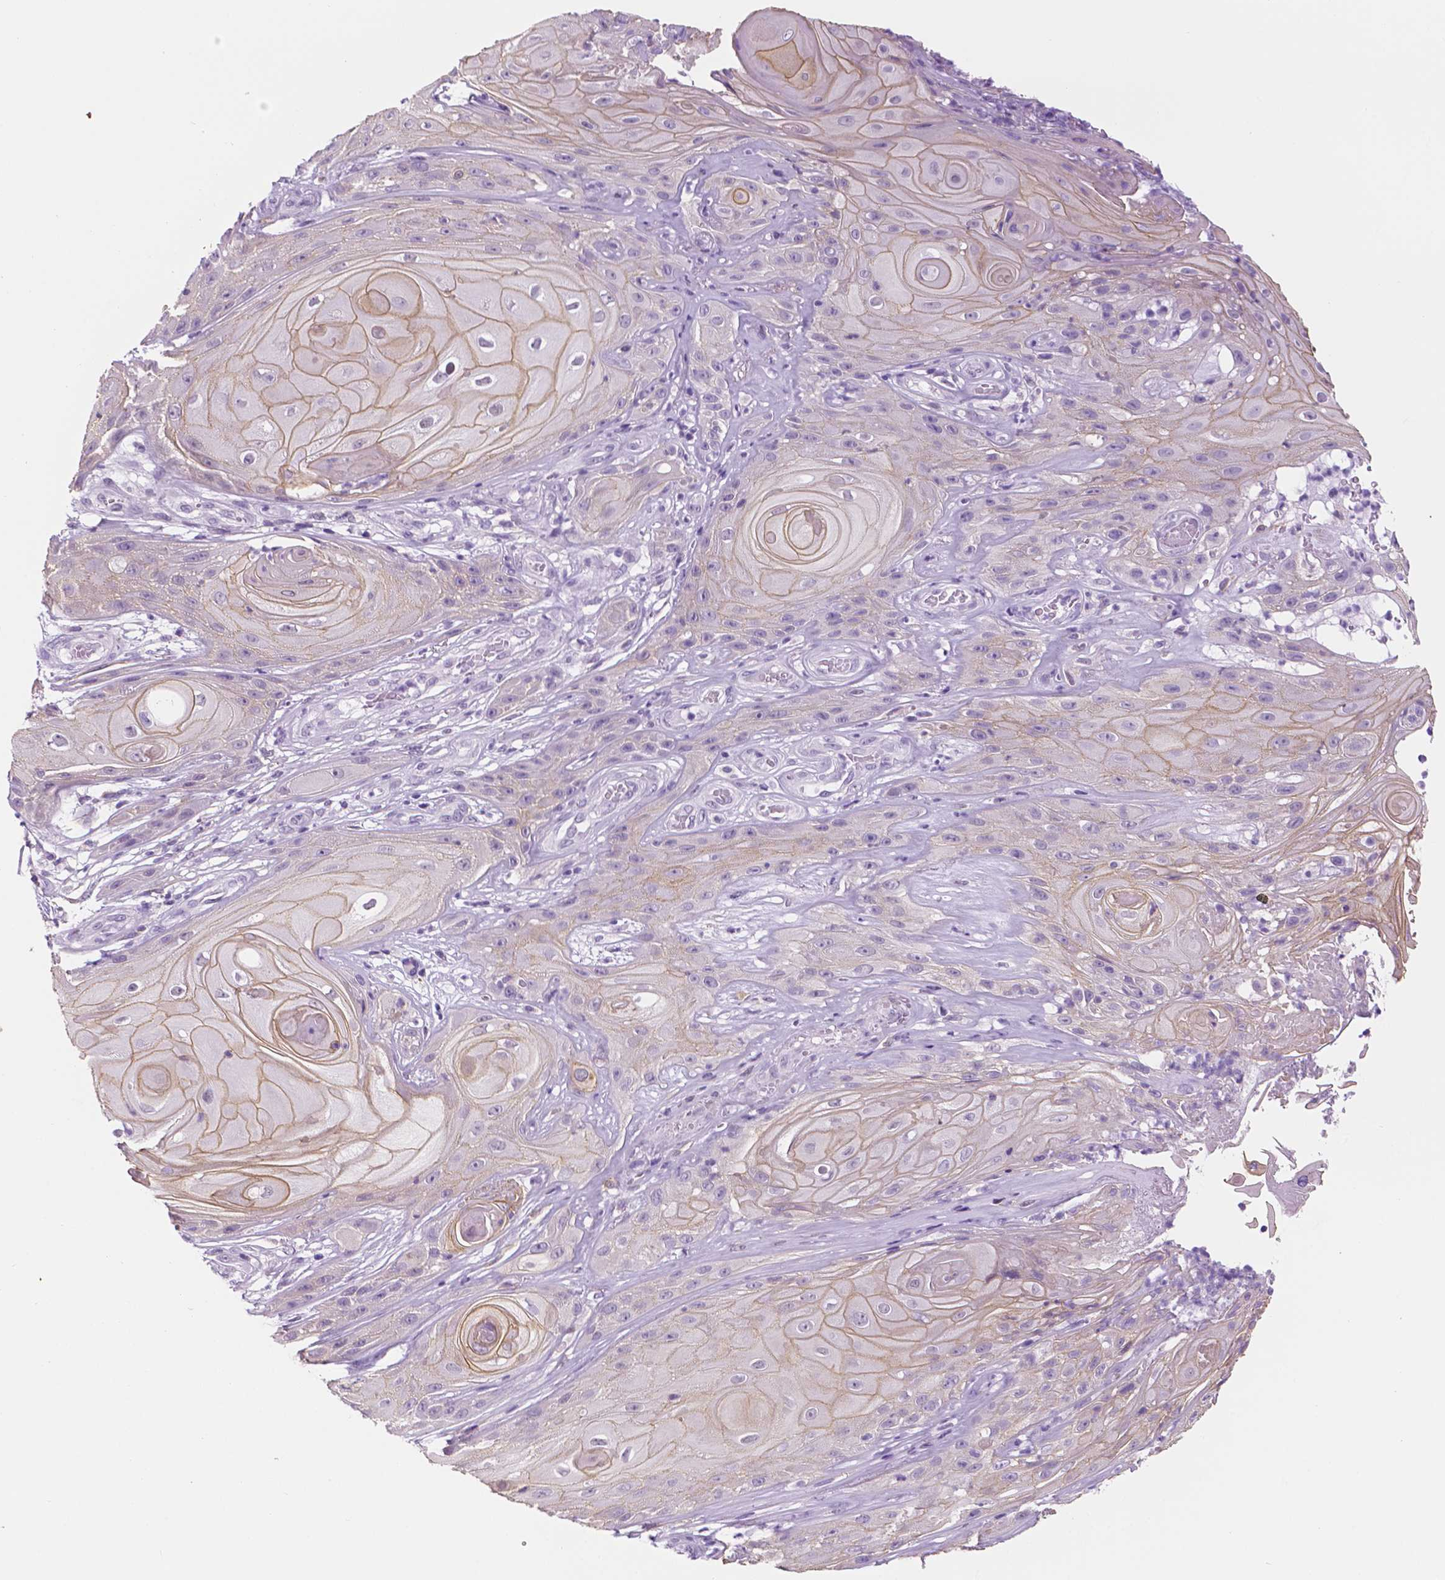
{"staining": {"intensity": "weak", "quantity": "25%-75%", "location": "cytoplasmic/membranous"}, "tissue": "skin cancer", "cell_type": "Tumor cells", "image_type": "cancer", "snomed": [{"axis": "morphology", "description": "Squamous cell carcinoma, NOS"}, {"axis": "topography", "description": "Skin"}], "caption": "Tumor cells display low levels of weak cytoplasmic/membranous positivity in about 25%-75% of cells in squamous cell carcinoma (skin).", "gene": "PPL", "patient": {"sex": "male", "age": 62}}